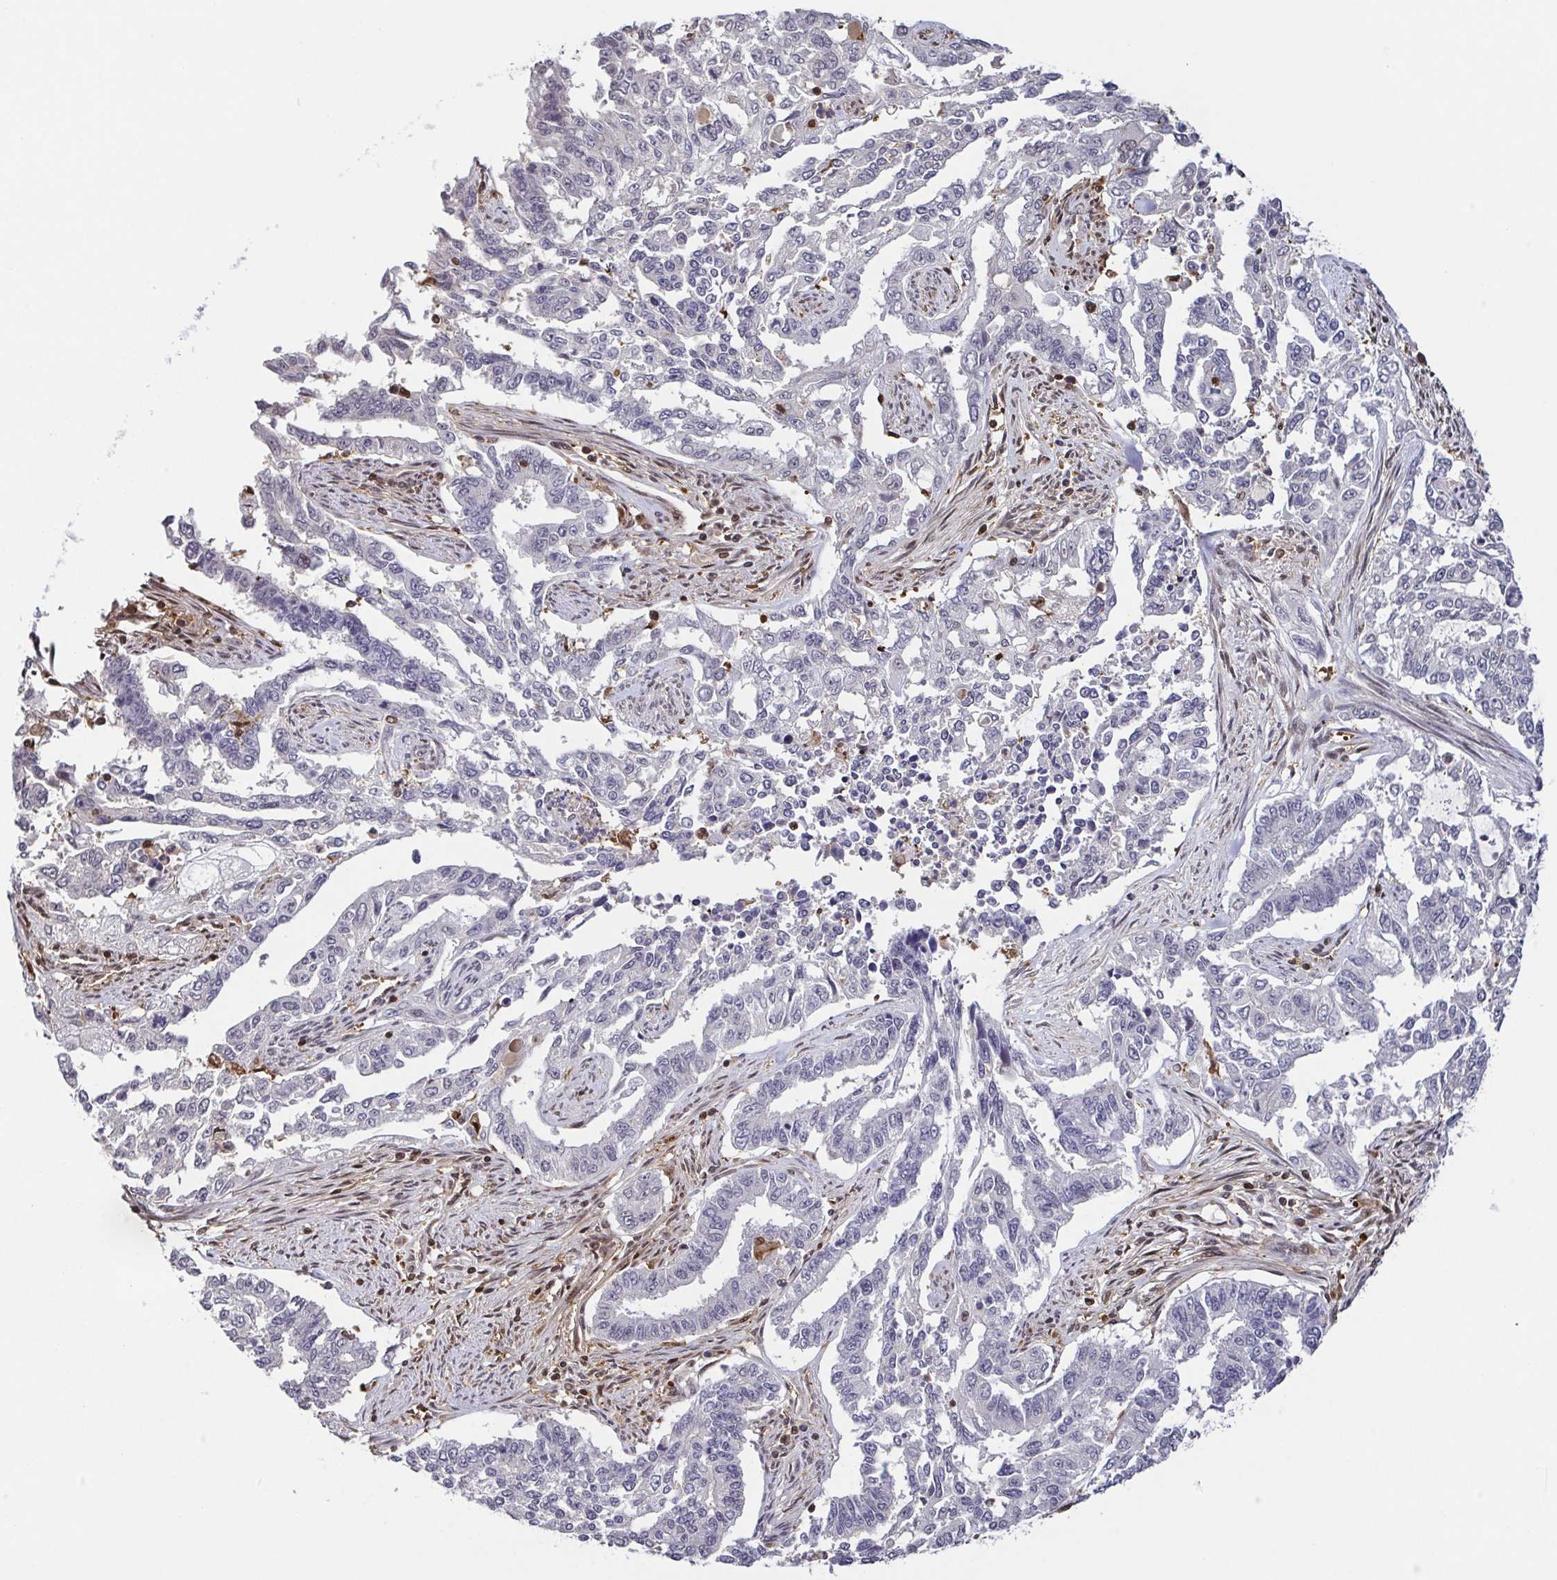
{"staining": {"intensity": "negative", "quantity": "none", "location": "none"}, "tissue": "endometrial cancer", "cell_type": "Tumor cells", "image_type": "cancer", "snomed": [{"axis": "morphology", "description": "Adenocarcinoma, NOS"}, {"axis": "topography", "description": "Uterus"}], "caption": "An image of endometrial cancer (adenocarcinoma) stained for a protein exhibits no brown staining in tumor cells. The staining is performed using DAB (3,3'-diaminobenzidine) brown chromogen with nuclei counter-stained in using hematoxylin.", "gene": "PSMB9", "patient": {"sex": "female", "age": 59}}